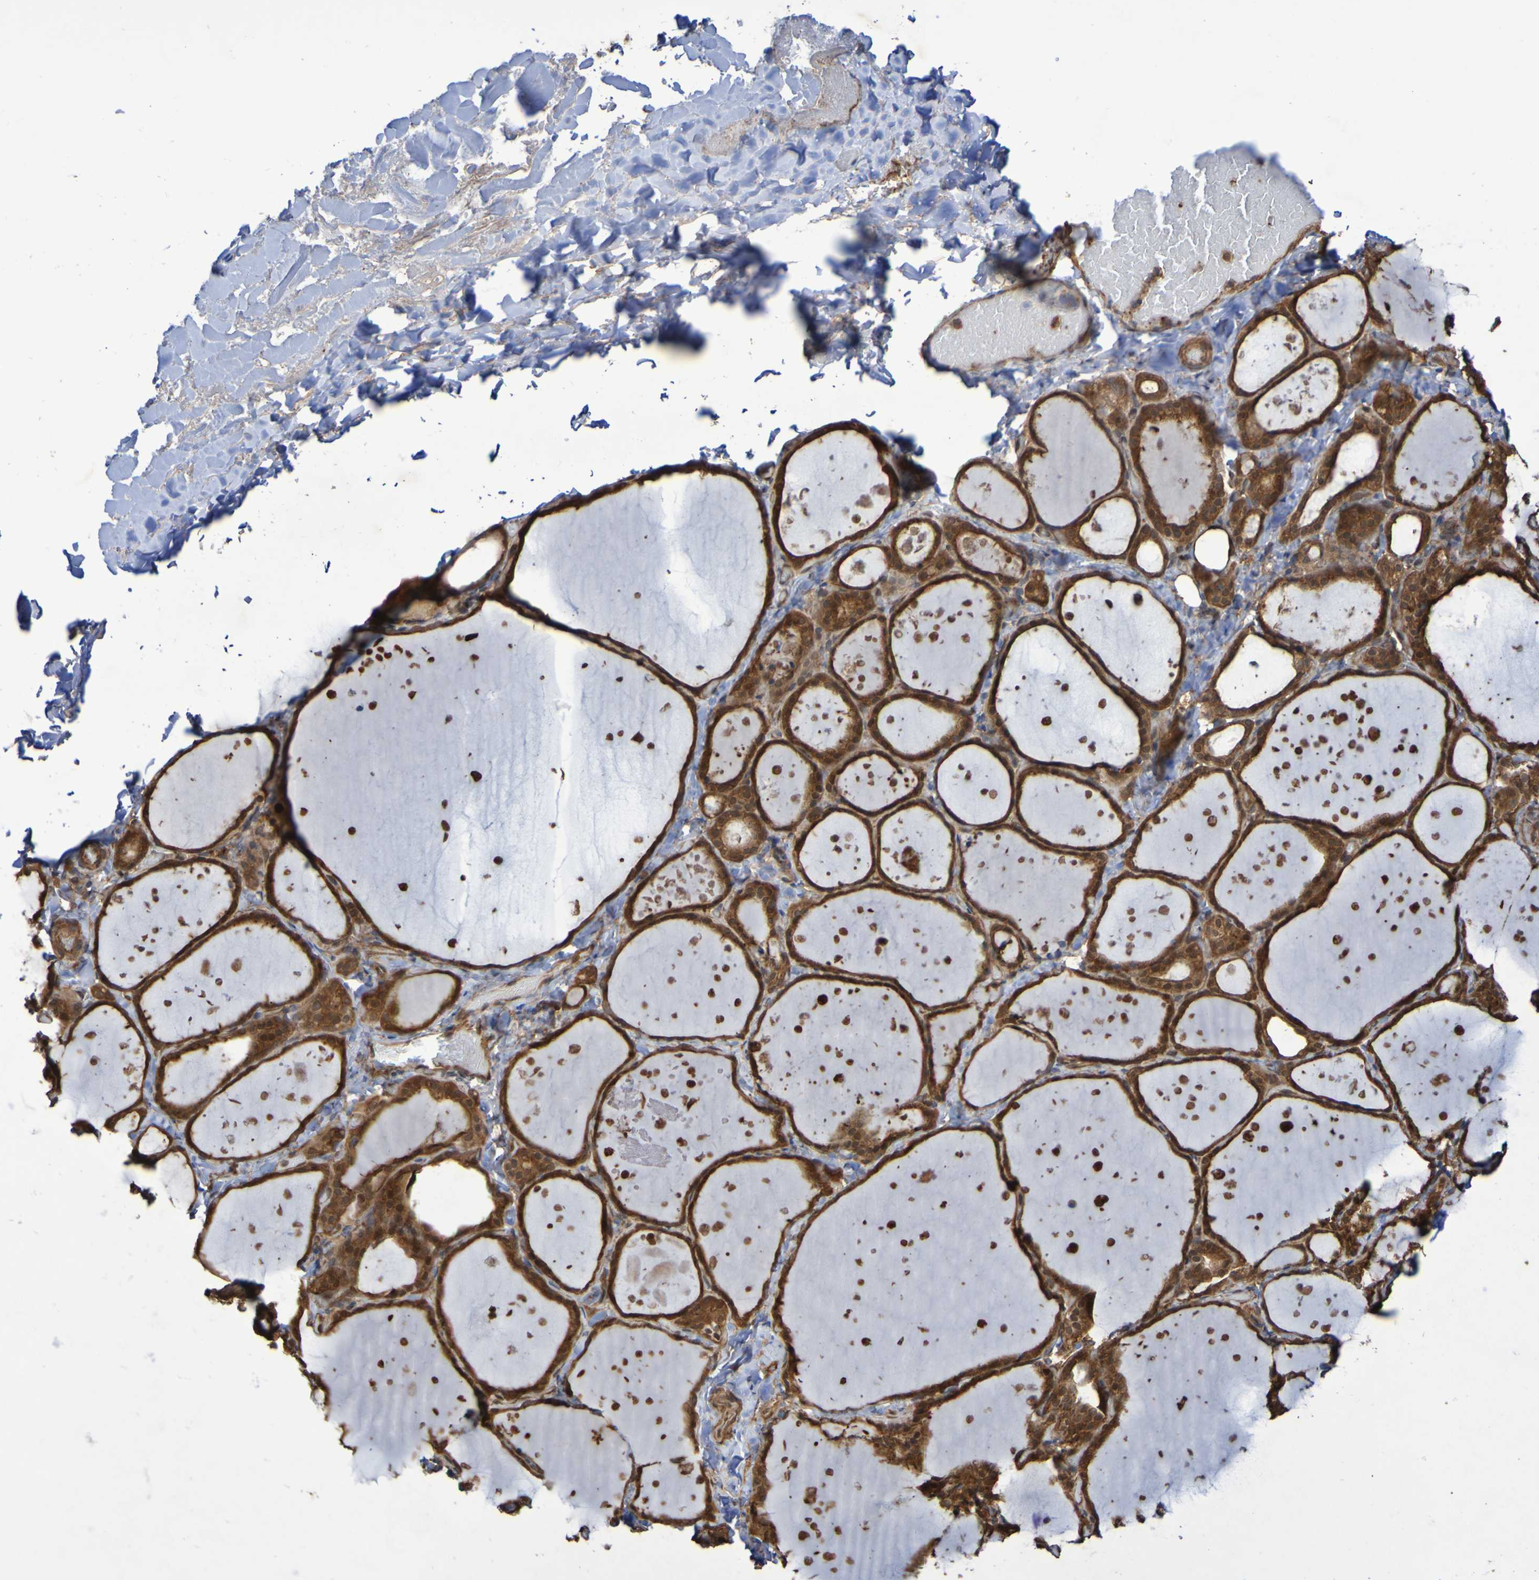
{"staining": {"intensity": "strong", "quantity": ">75%", "location": "cytoplasmic/membranous"}, "tissue": "thyroid gland", "cell_type": "Glandular cells", "image_type": "normal", "snomed": [{"axis": "morphology", "description": "Normal tissue, NOS"}, {"axis": "topography", "description": "Thyroid gland"}], "caption": "Protein expression analysis of normal thyroid gland shows strong cytoplasmic/membranous staining in approximately >75% of glandular cells. (Brightfield microscopy of DAB IHC at high magnification).", "gene": "SERPINB6", "patient": {"sex": "female", "age": 44}}